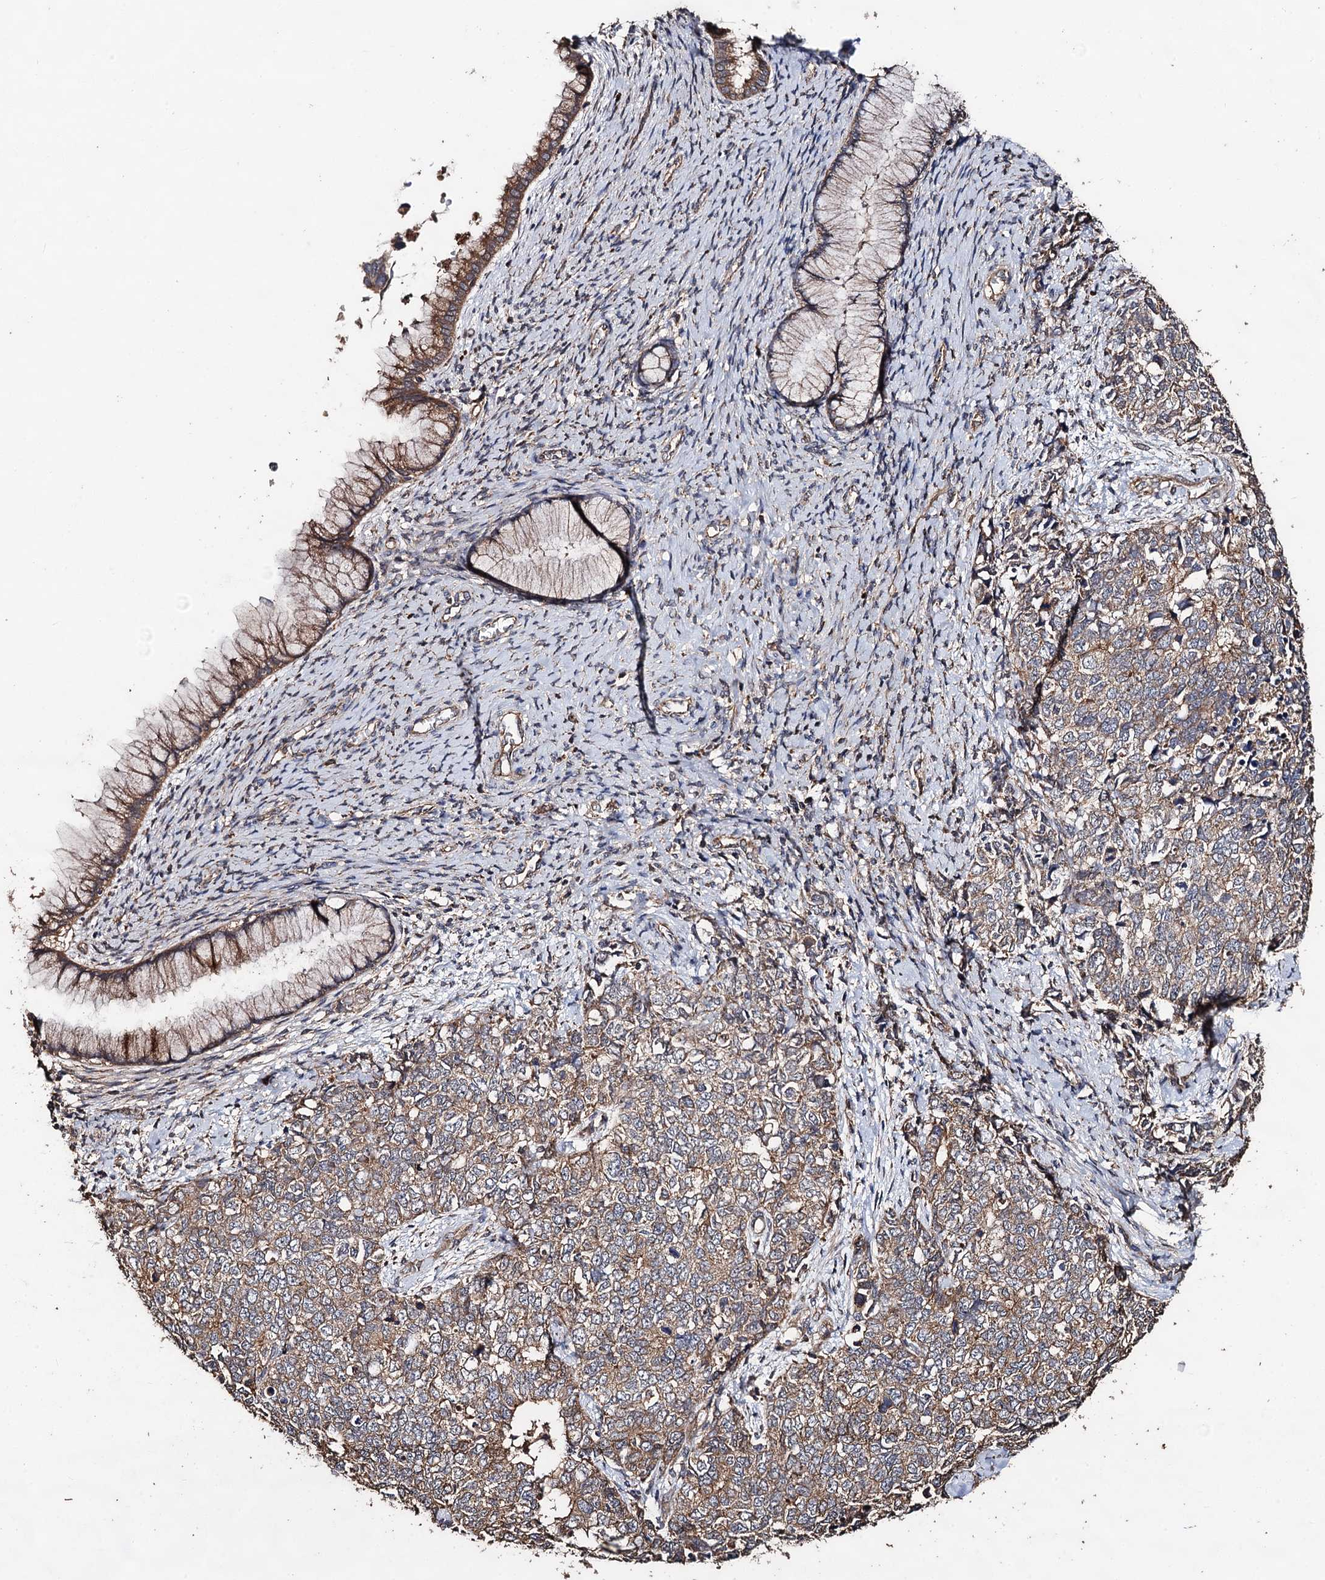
{"staining": {"intensity": "weak", "quantity": ">75%", "location": "cytoplasmic/membranous"}, "tissue": "cervical cancer", "cell_type": "Tumor cells", "image_type": "cancer", "snomed": [{"axis": "morphology", "description": "Squamous cell carcinoma, NOS"}, {"axis": "topography", "description": "Cervix"}], "caption": "High-power microscopy captured an immunohistochemistry (IHC) histopathology image of cervical cancer (squamous cell carcinoma), revealing weak cytoplasmic/membranous staining in about >75% of tumor cells.", "gene": "PPTC7", "patient": {"sex": "female", "age": 63}}